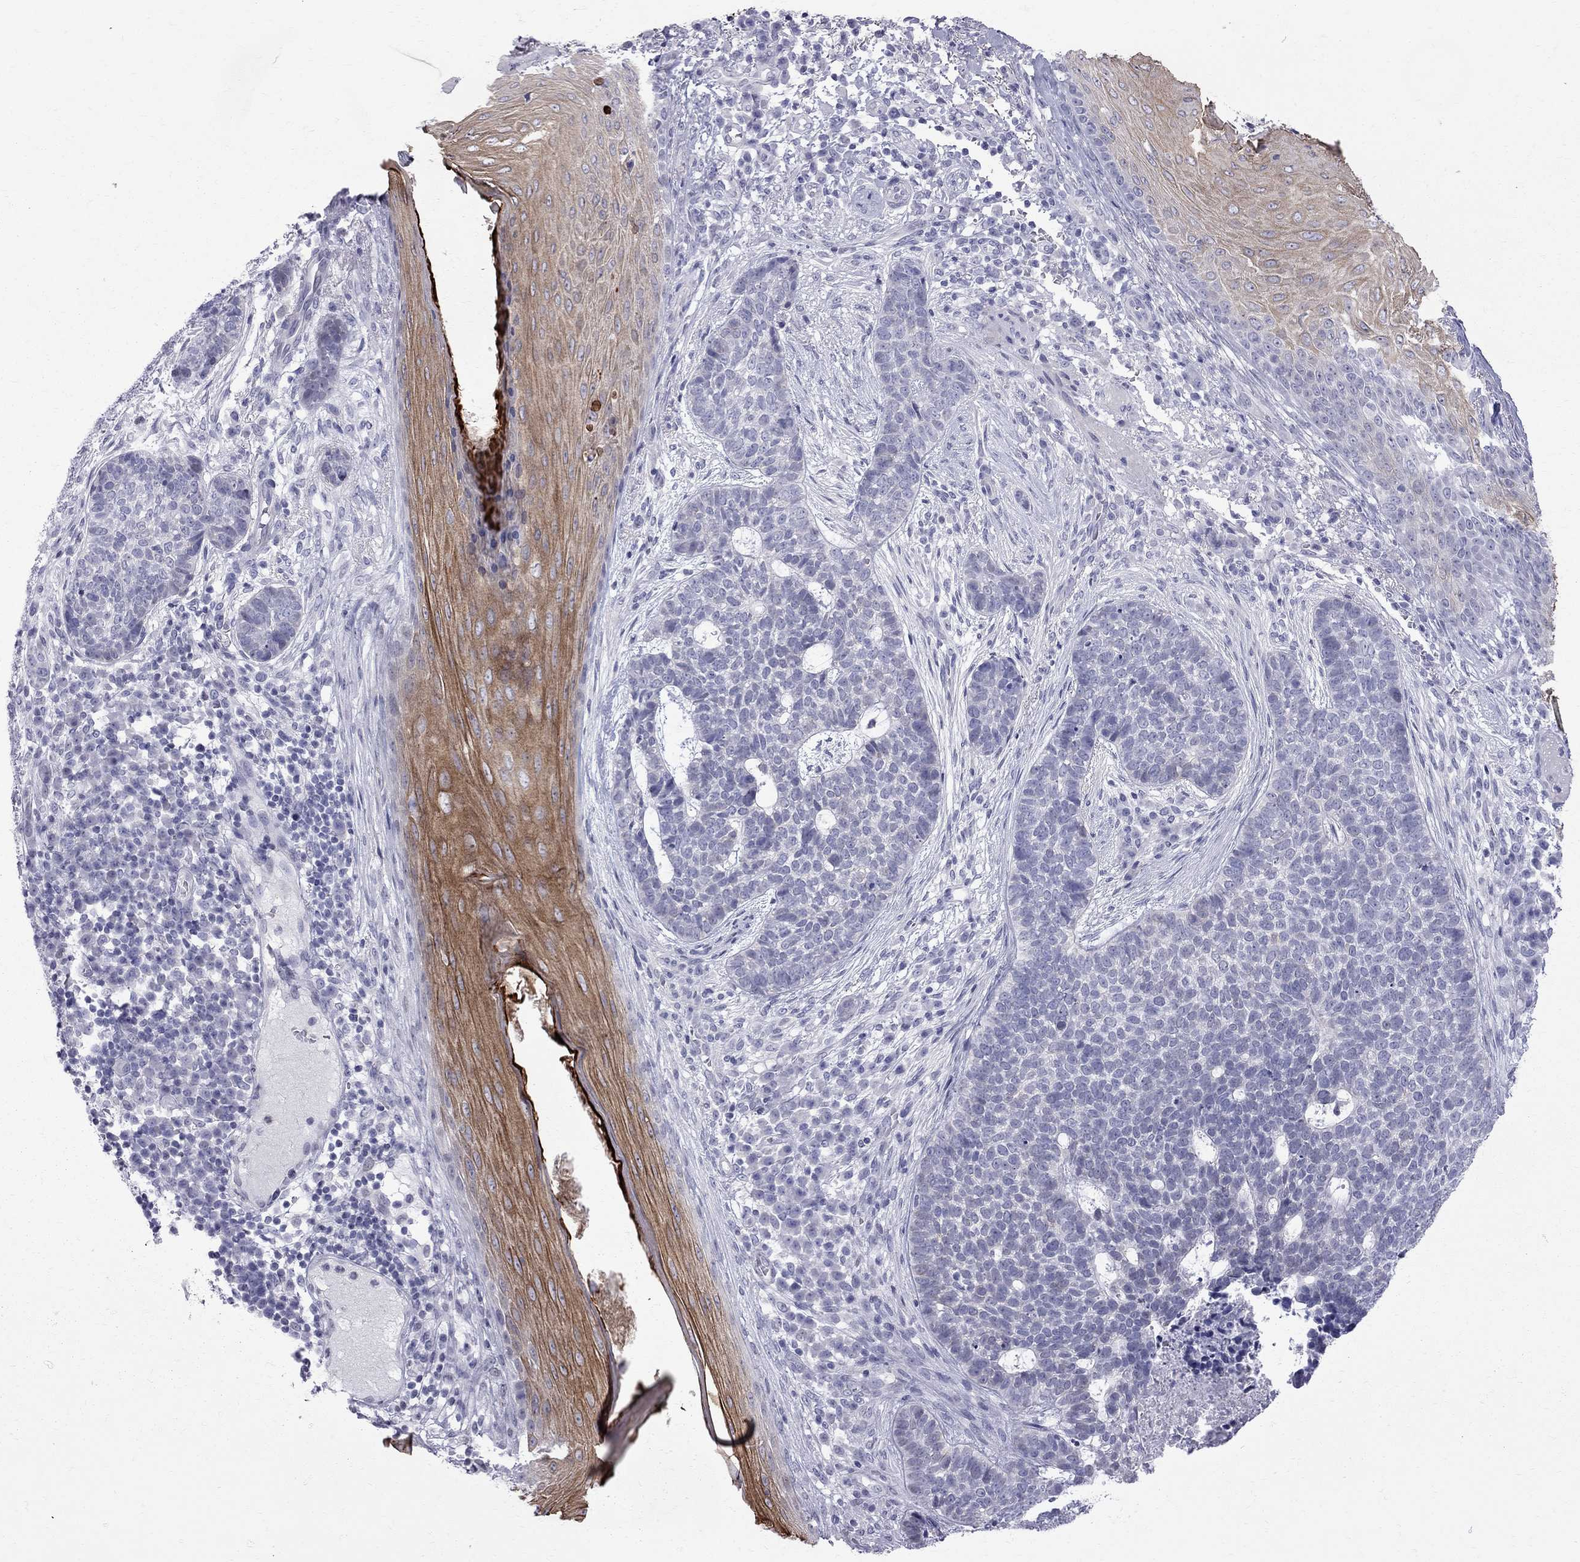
{"staining": {"intensity": "moderate", "quantity": "<25%", "location": "cytoplasmic/membranous"}, "tissue": "skin cancer", "cell_type": "Tumor cells", "image_type": "cancer", "snomed": [{"axis": "morphology", "description": "Basal cell carcinoma"}, {"axis": "topography", "description": "Skin"}], "caption": "DAB immunohistochemical staining of human skin cancer (basal cell carcinoma) displays moderate cytoplasmic/membranous protein expression in approximately <25% of tumor cells.", "gene": "MUC15", "patient": {"sex": "female", "age": 69}}